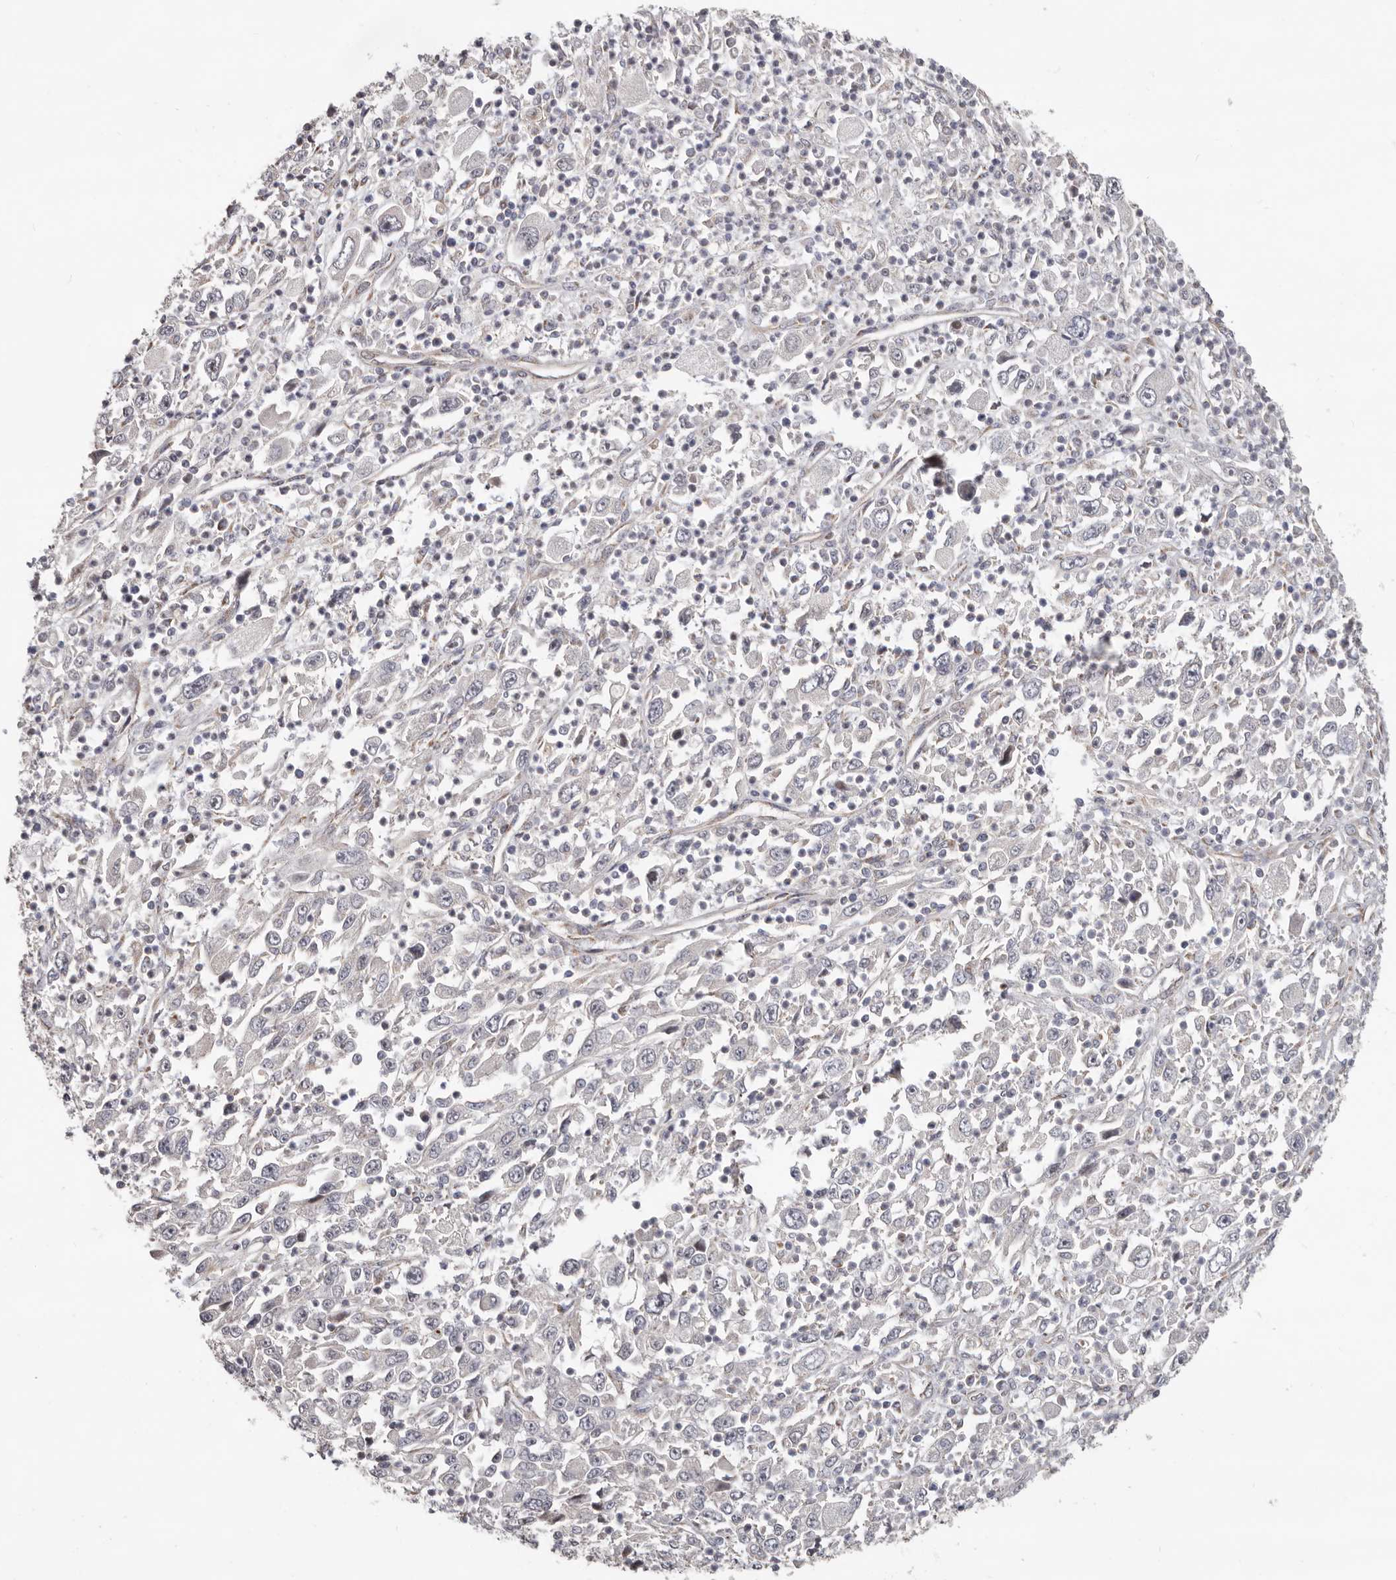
{"staining": {"intensity": "negative", "quantity": "none", "location": "none"}, "tissue": "melanoma", "cell_type": "Tumor cells", "image_type": "cancer", "snomed": [{"axis": "morphology", "description": "Malignant melanoma, Metastatic site"}, {"axis": "topography", "description": "Skin"}], "caption": "Tumor cells are negative for brown protein staining in melanoma. (DAB immunohistochemistry (IHC), high magnification).", "gene": "MRPL18", "patient": {"sex": "female", "age": 56}}